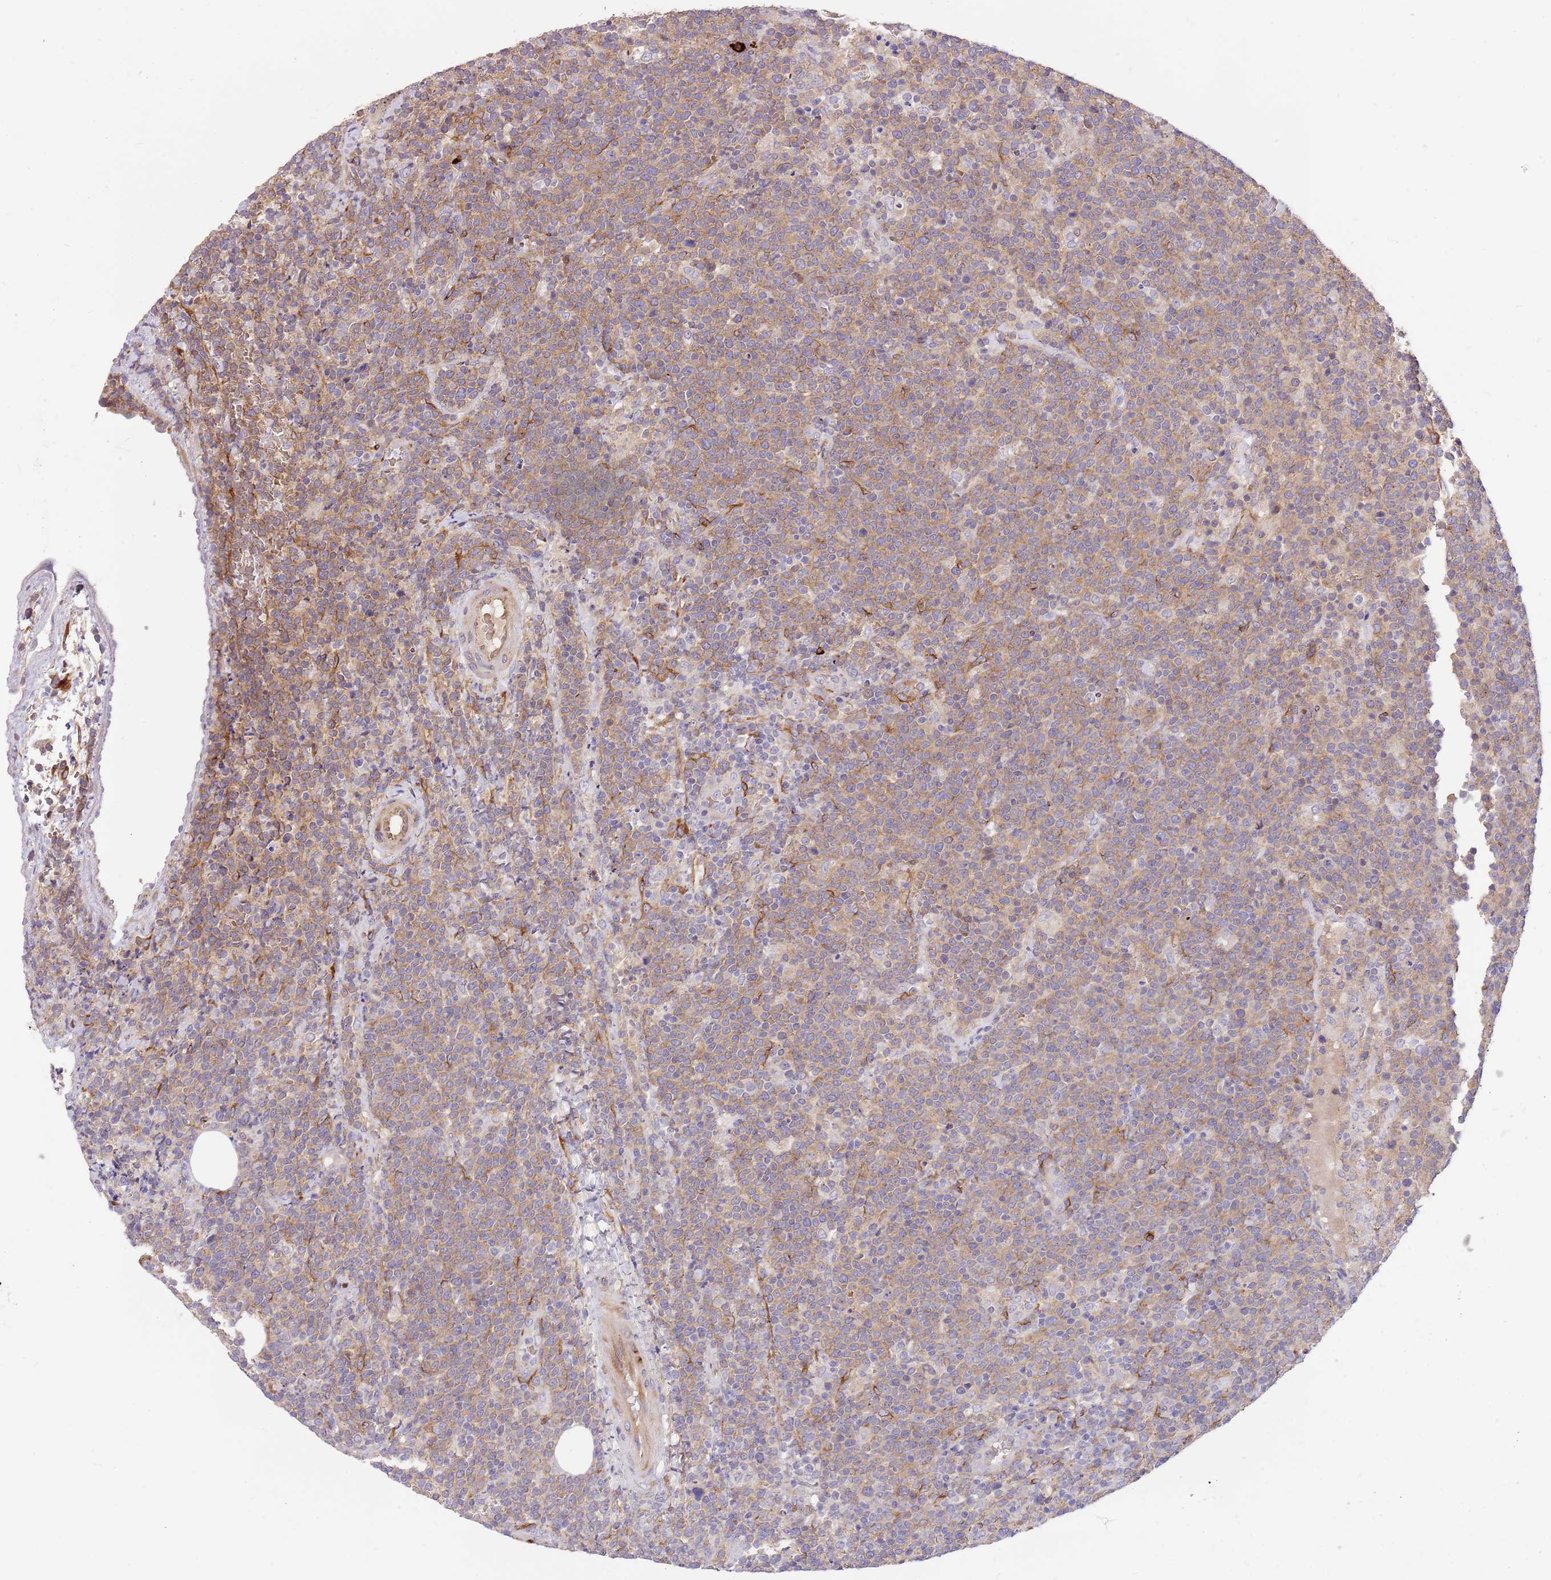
{"staining": {"intensity": "weak", "quantity": "25%-75%", "location": "cytoplasmic/membranous"}, "tissue": "lymphoma", "cell_type": "Tumor cells", "image_type": "cancer", "snomed": [{"axis": "morphology", "description": "Malignant lymphoma, non-Hodgkin's type, High grade"}, {"axis": "topography", "description": "Lymph node"}], "caption": "DAB (3,3'-diaminobenzidine) immunohistochemical staining of human lymphoma demonstrates weak cytoplasmic/membranous protein positivity in approximately 25%-75% of tumor cells.", "gene": "RFK", "patient": {"sex": "male", "age": 61}}